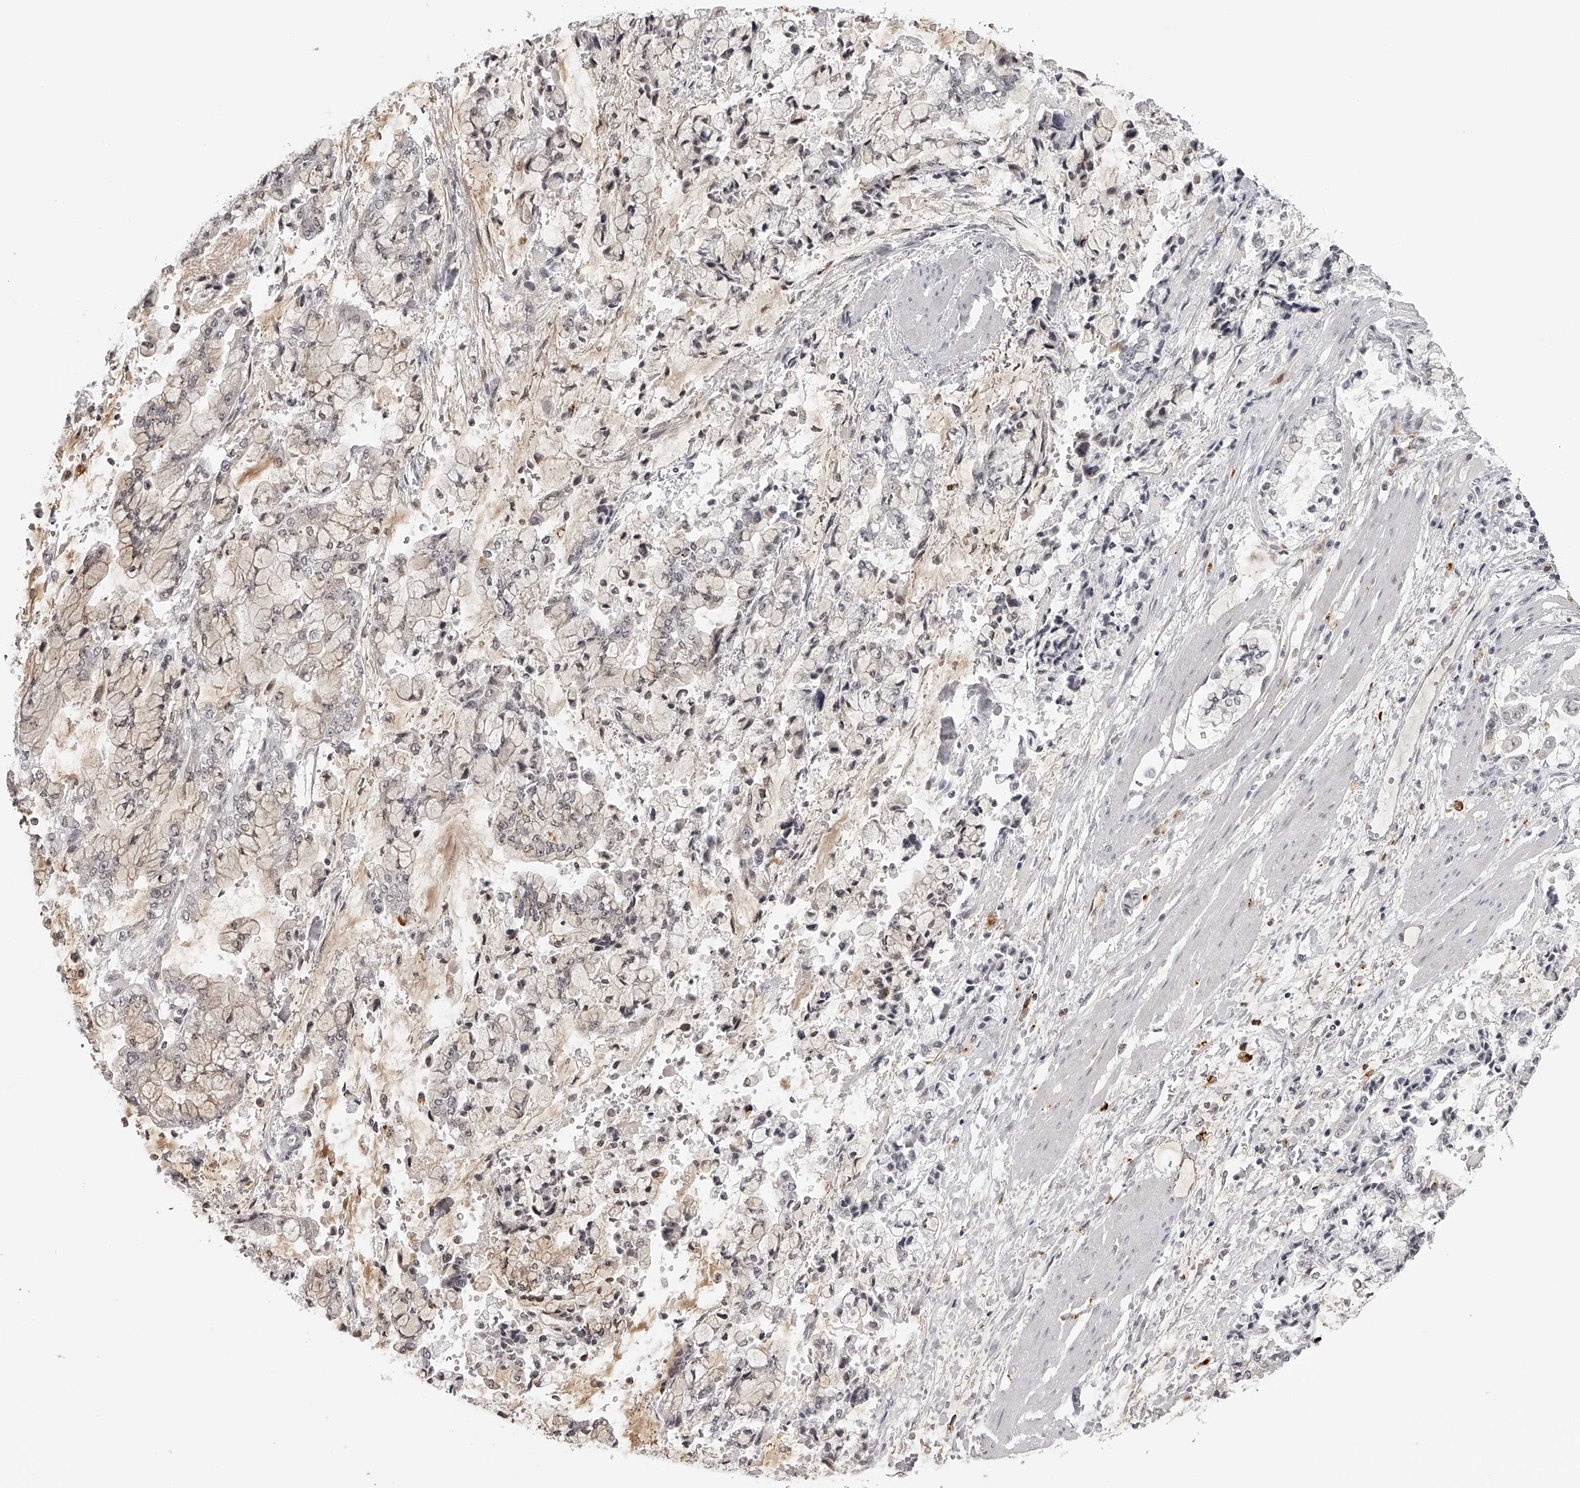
{"staining": {"intensity": "weak", "quantity": "25%-75%", "location": "cytoplasmic/membranous"}, "tissue": "stomach cancer", "cell_type": "Tumor cells", "image_type": "cancer", "snomed": [{"axis": "morphology", "description": "Normal tissue, NOS"}, {"axis": "morphology", "description": "Adenocarcinoma, NOS"}, {"axis": "topography", "description": "Stomach, upper"}, {"axis": "topography", "description": "Stomach"}], "caption": "Immunohistochemical staining of stomach adenocarcinoma reveals low levels of weak cytoplasmic/membranous expression in approximately 25%-75% of tumor cells.", "gene": "RNF220", "patient": {"sex": "male", "age": 76}}